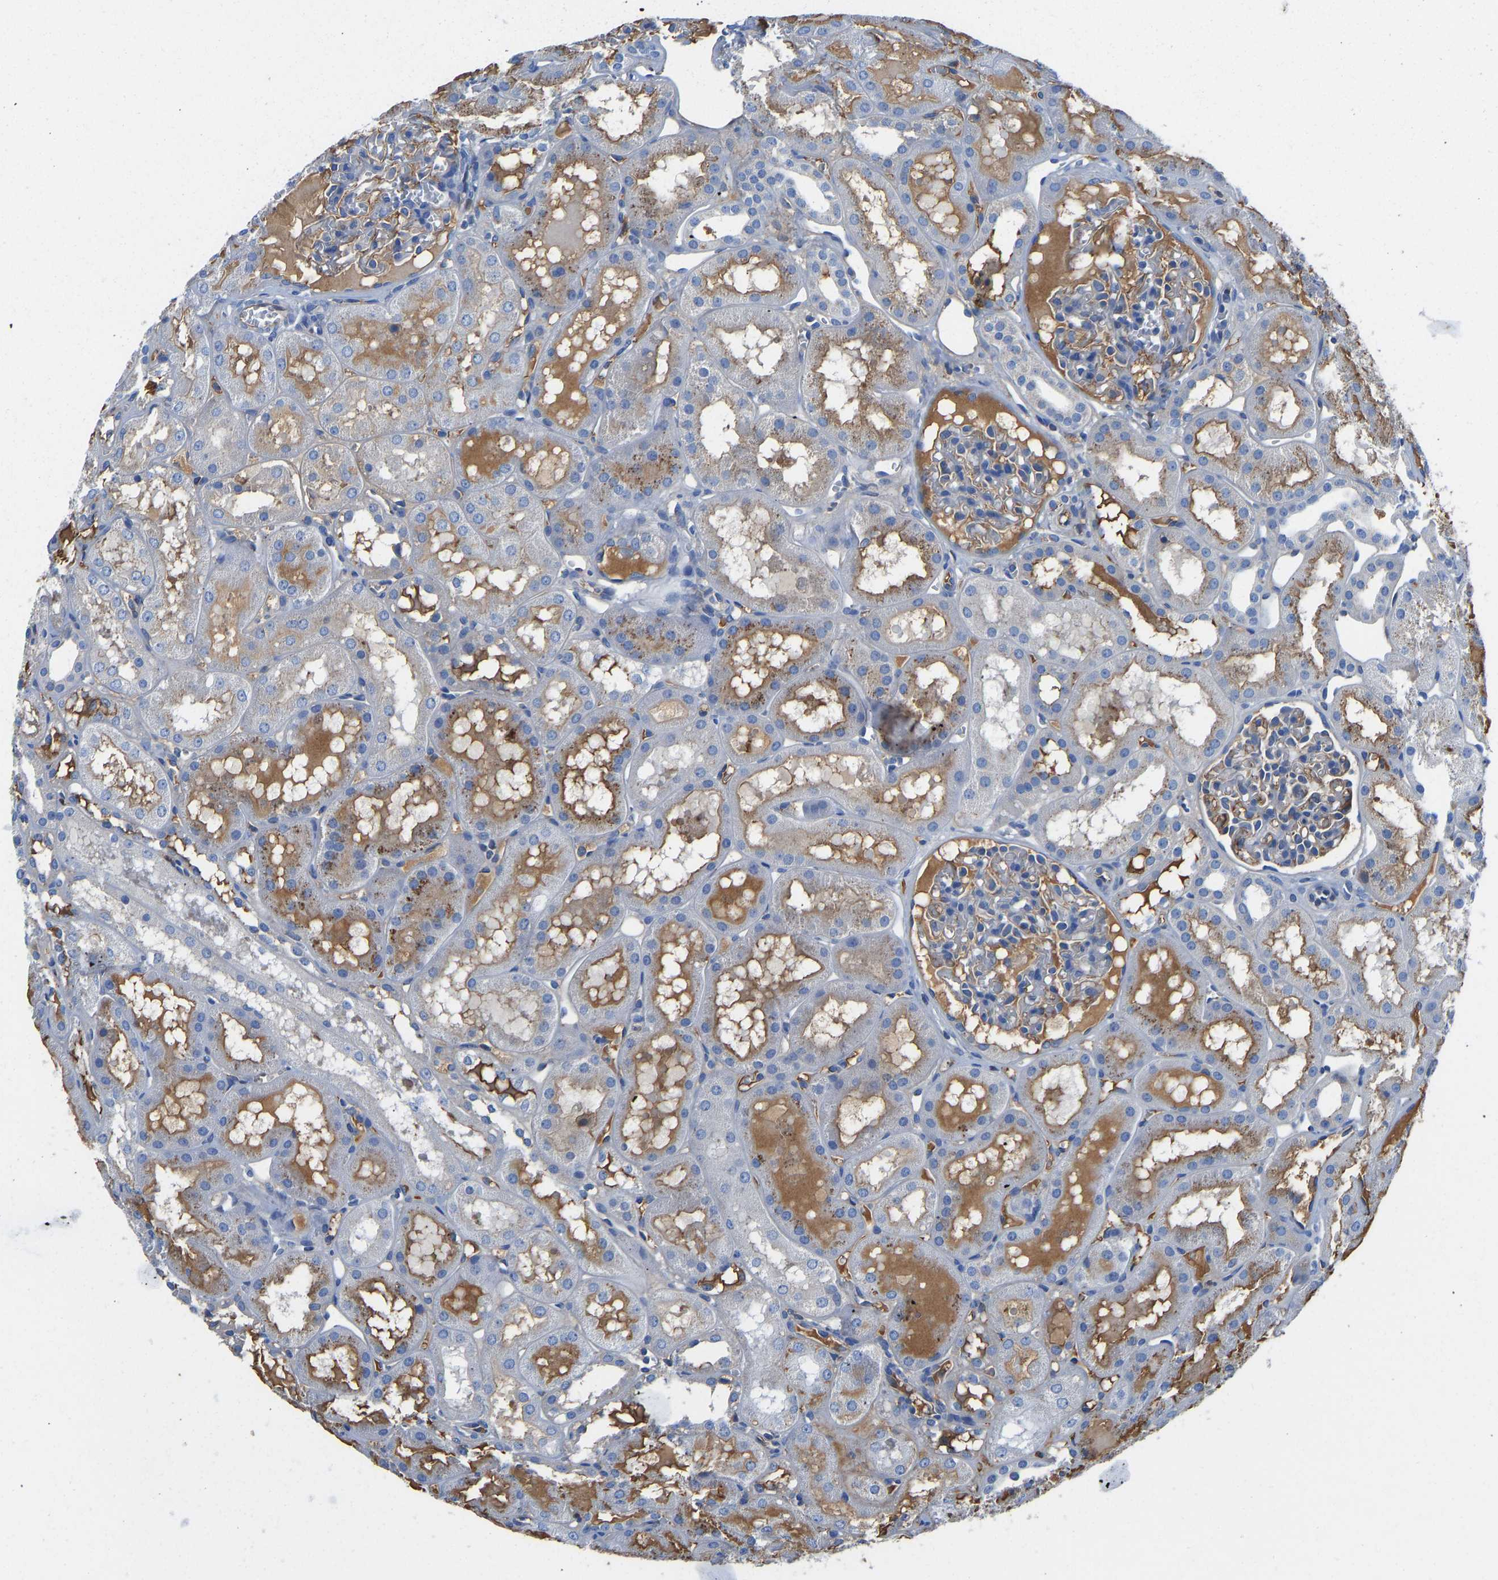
{"staining": {"intensity": "negative", "quantity": "none", "location": "none"}, "tissue": "kidney", "cell_type": "Cells in glomeruli", "image_type": "normal", "snomed": [{"axis": "morphology", "description": "Normal tissue, NOS"}, {"axis": "topography", "description": "Kidney"}, {"axis": "topography", "description": "Urinary bladder"}], "caption": "The immunohistochemistry histopathology image has no significant positivity in cells in glomeruli of kidney. The staining was performed using DAB to visualize the protein expression in brown, while the nuclei were stained in blue with hematoxylin (Magnification: 20x).", "gene": "HSPG2", "patient": {"sex": "male", "age": 16}}